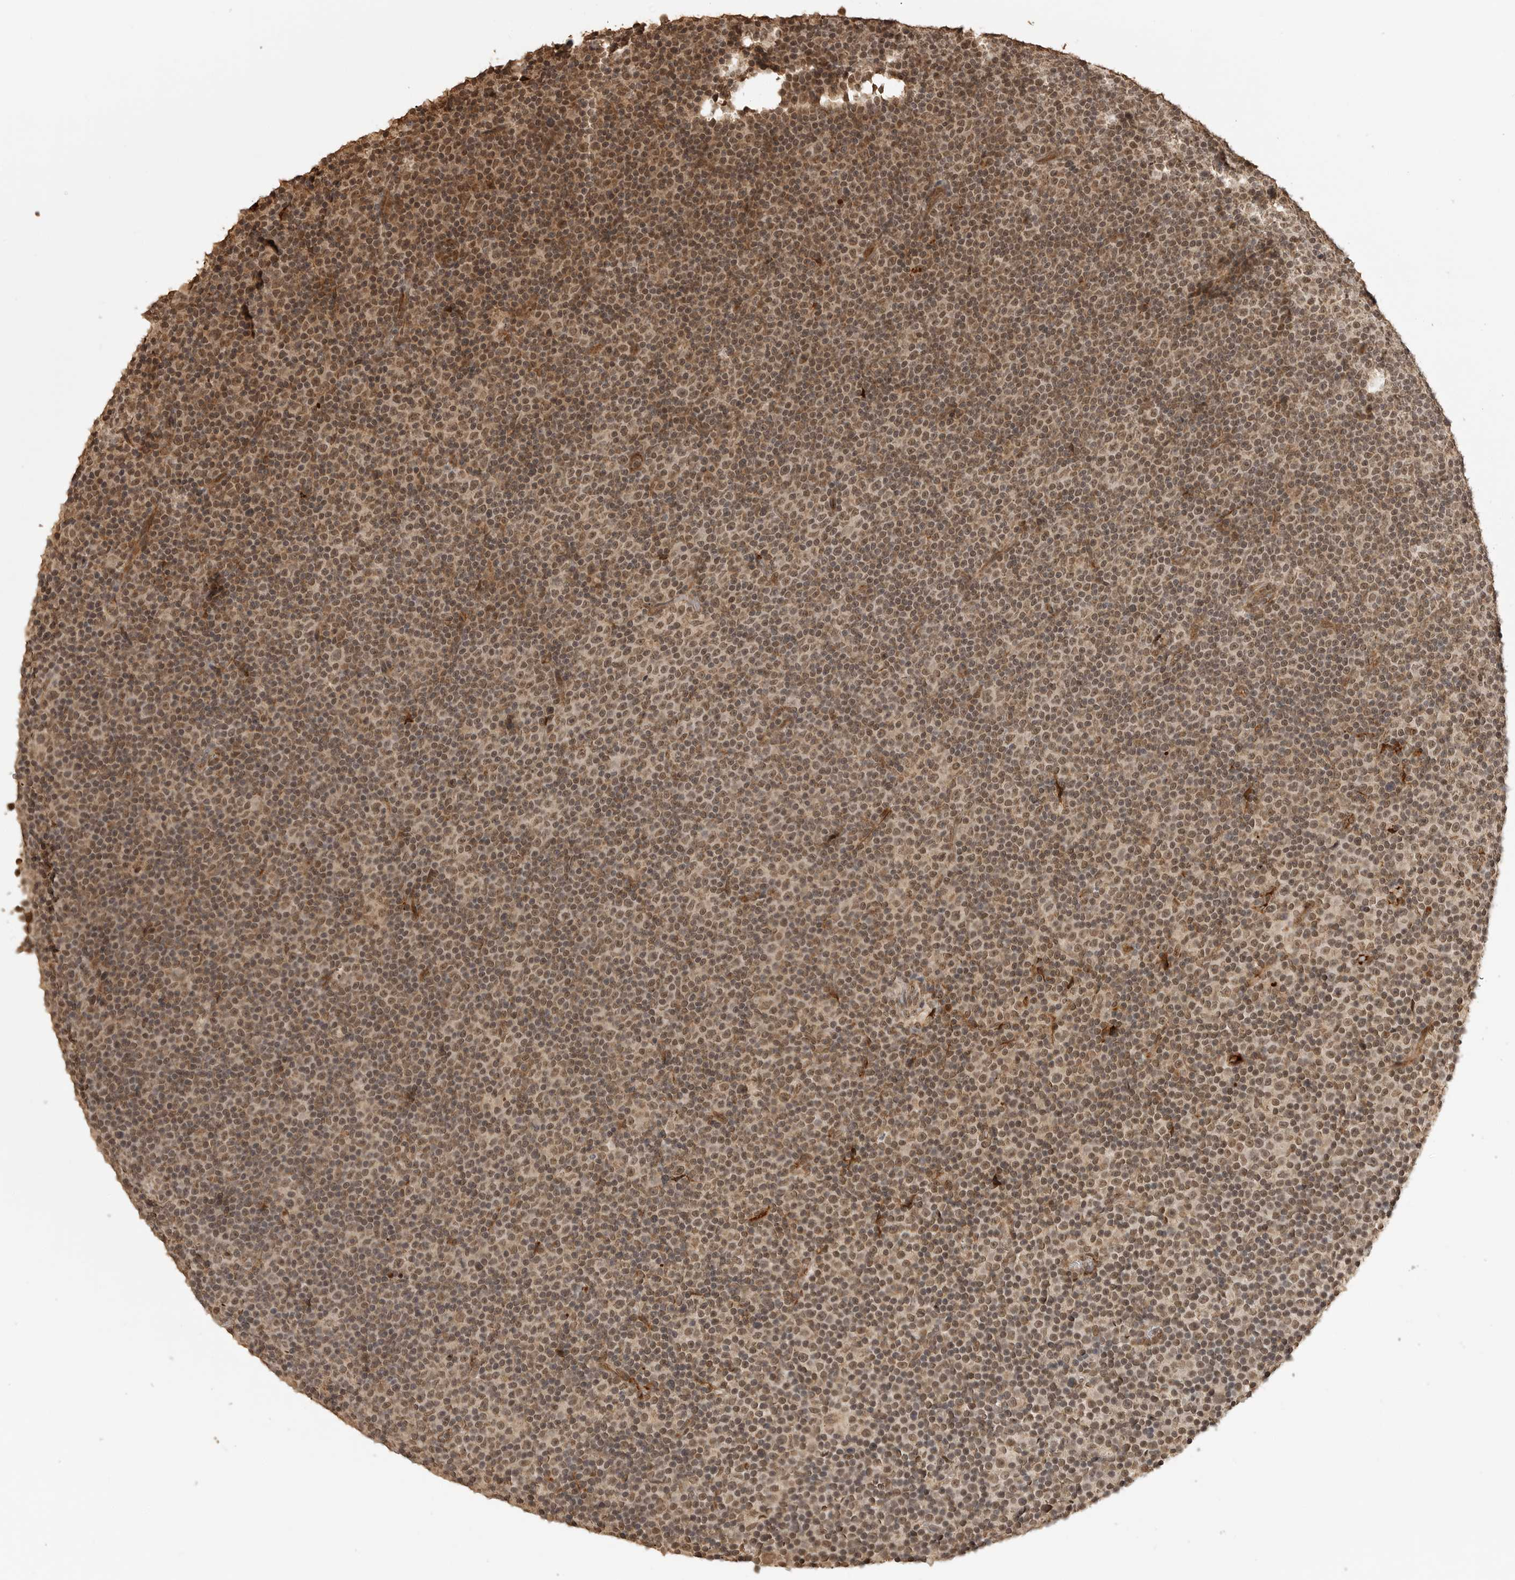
{"staining": {"intensity": "moderate", "quantity": ">75%", "location": "nuclear"}, "tissue": "lymphoma", "cell_type": "Tumor cells", "image_type": "cancer", "snomed": [{"axis": "morphology", "description": "Malignant lymphoma, non-Hodgkin's type, Low grade"}, {"axis": "topography", "description": "Lymph node"}], "caption": "Moderate nuclear protein positivity is present in approximately >75% of tumor cells in lymphoma.", "gene": "CLOCK", "patient": {"sex": "female", "age": 67}}